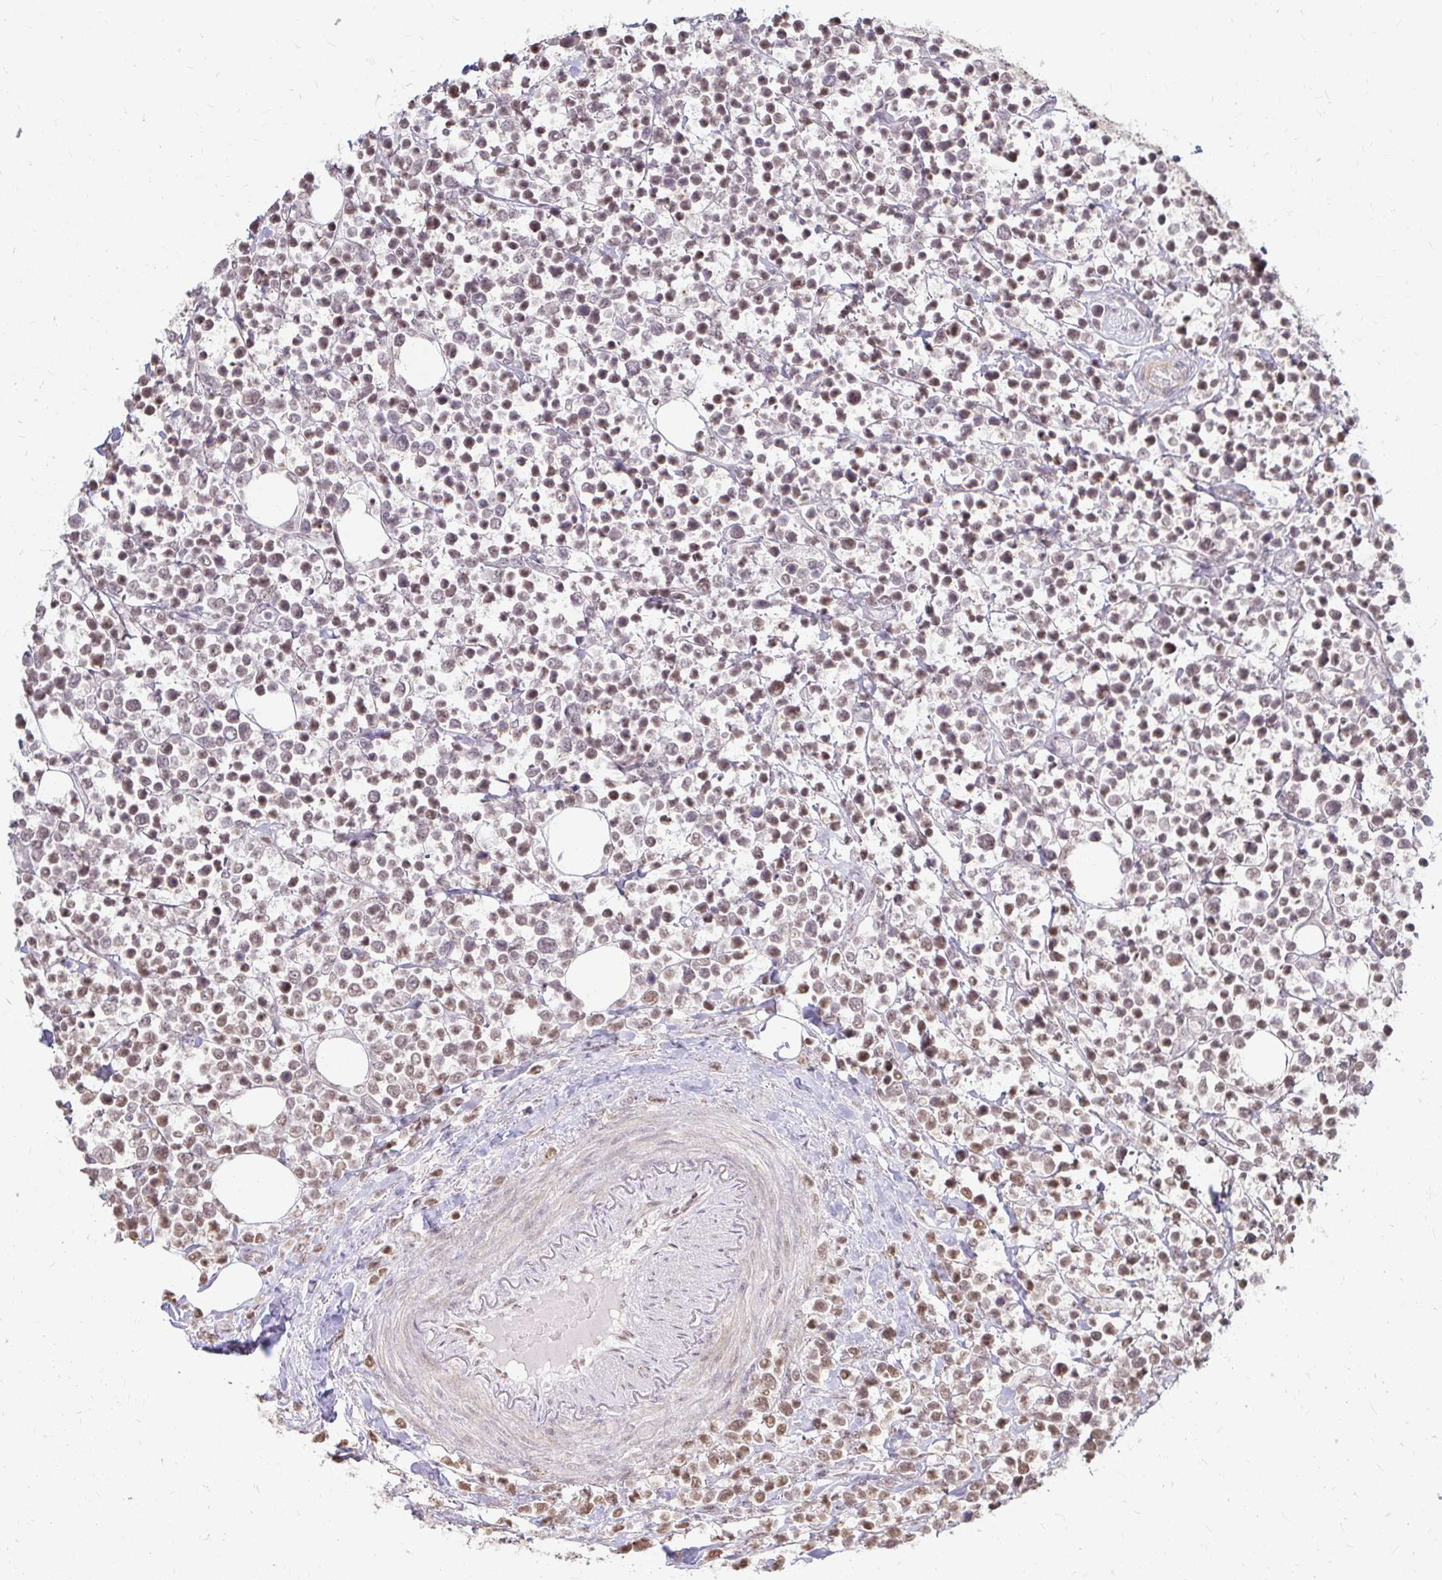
{"staining": {"intensity": "weak", "quantity": "25%-75%", "location": "nuclear"}, "tissue": "lymphoma", "cell_type": "Tumor cells", "image_type": "cancer", "snomed": [{"axis": "morphology", "description": "Malignant lymphoma, non-Hodgkin's type, Low grade"}, {"axis": "topography", "description": "Lymph node"}], "caption": "Tumor cells show low levels of weak nuclear staining in about 25%-75% of cells in lymphoma.", "gene": "HNRNPU", "patient": {"sex": "male", "age": 60}}